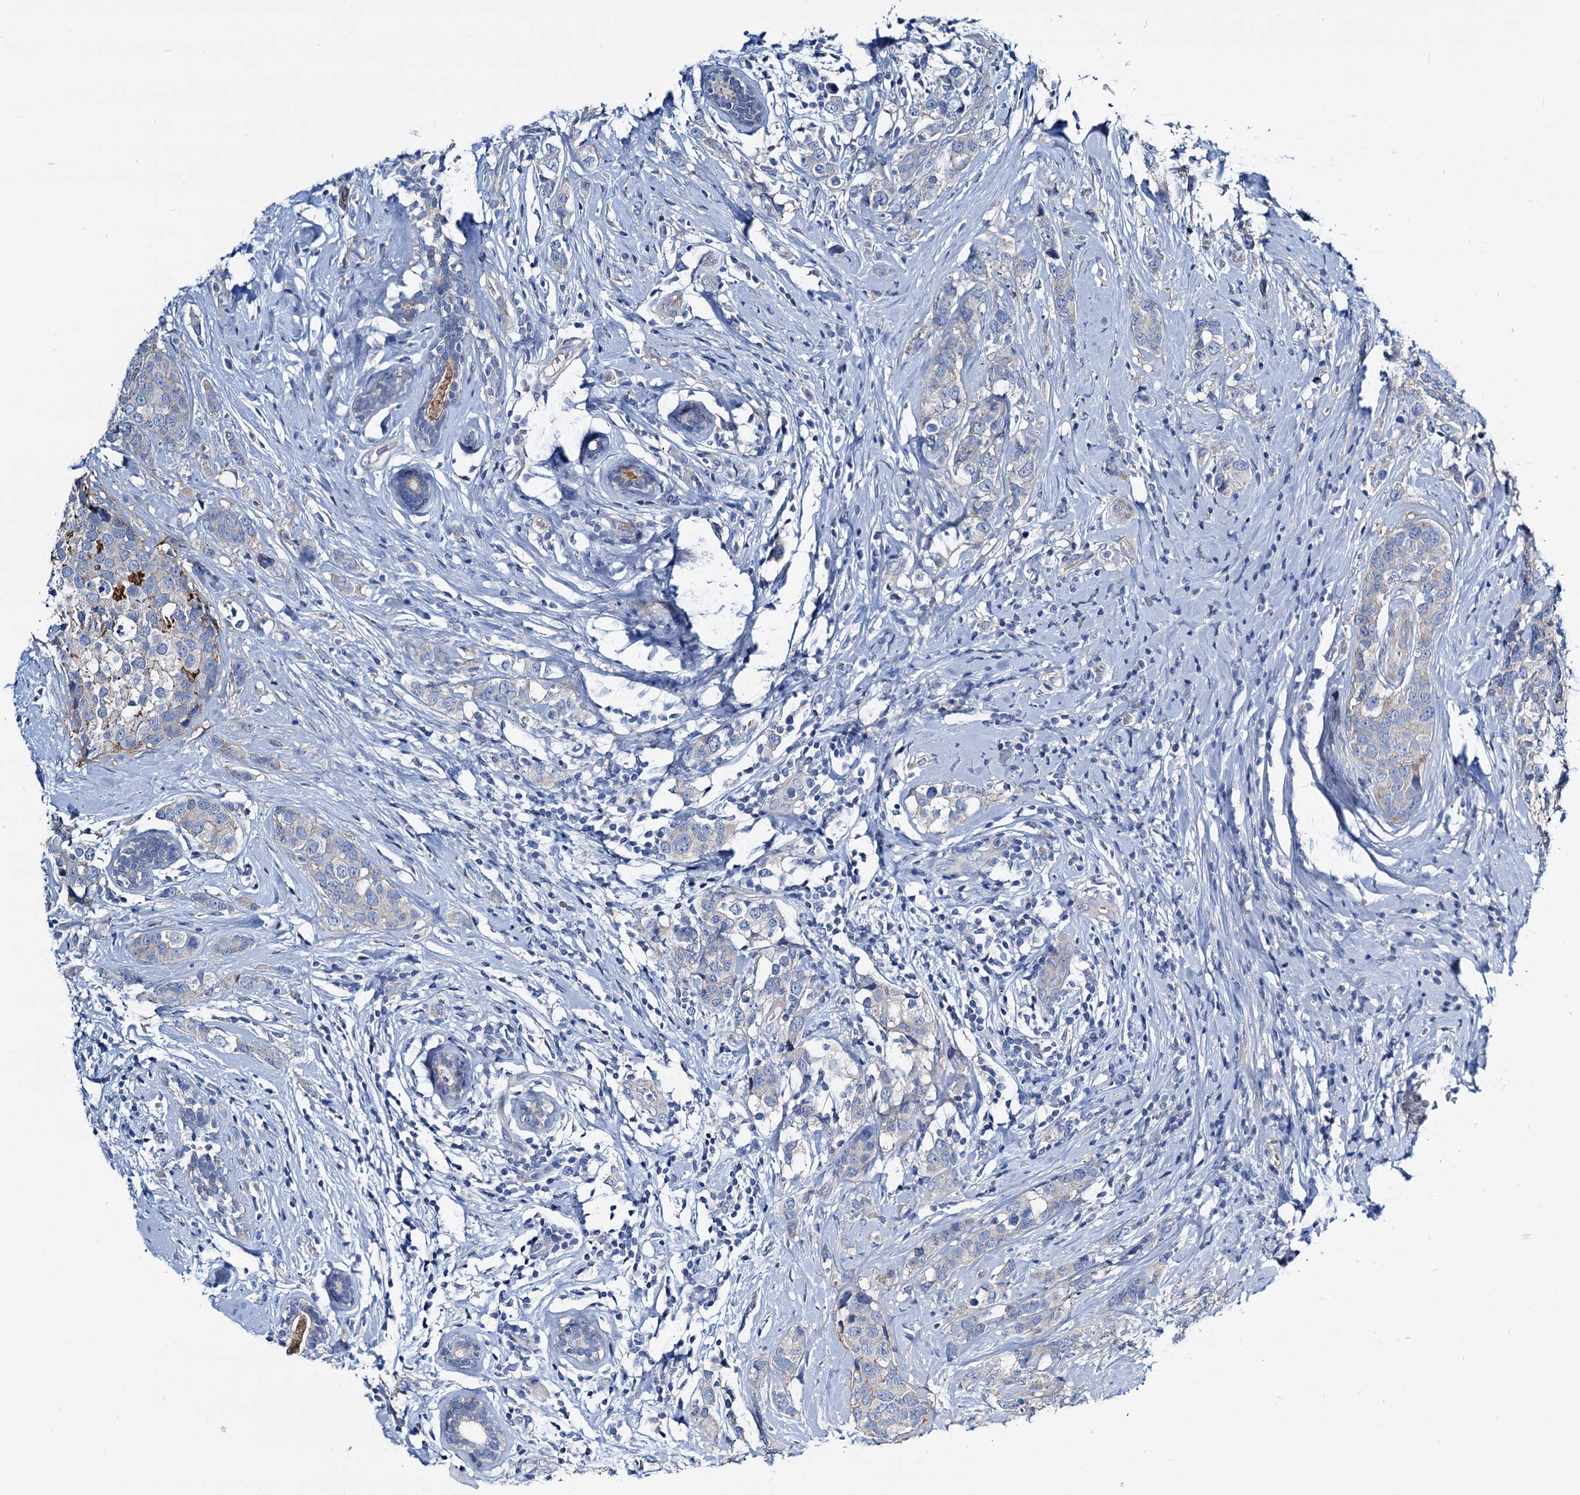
{"staining": {"intensity": "negative", "quantity": "none", "location": "none"}, "tissue": "breast cancer", "cell_type": "Tumor cells", "image_type": "cancer", "snomed": [{"axis": "morphology", "description": "Lobular carcinoma"}, {"axis": "topography", "description": "Breast"}], "caption": "The immunohistochemistry (IHC) micrograph has no significant expression in tumor cells of breast cancer (lobular carcinoma) tissue. Nuclei are stained in blue.", "gene": "DYDC2", "patient": {"sex": "female", "age": 59}}